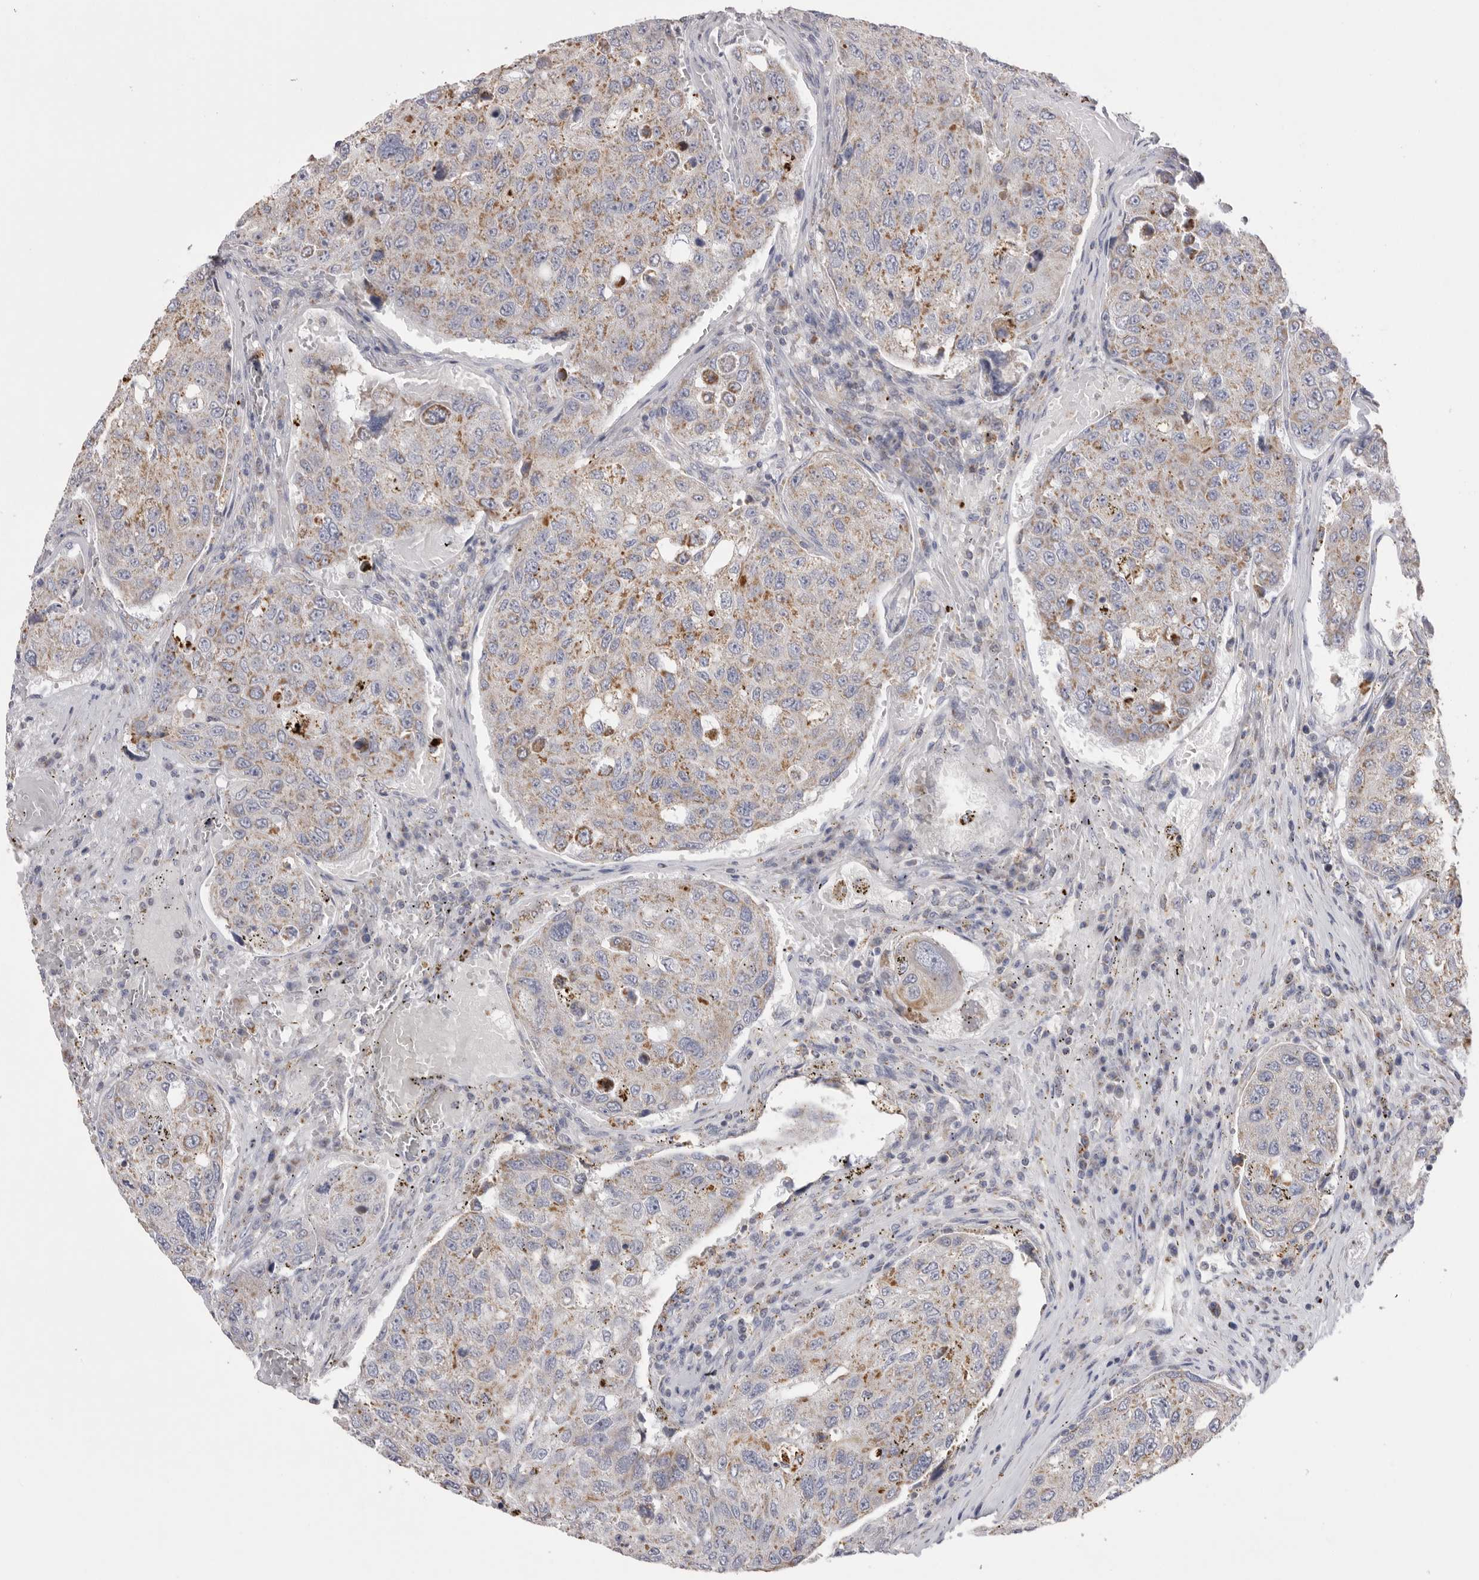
{"staining": {"intensity": "moderate", "quantity": "25%-75%", "location": "cytoplasmic/membranous"}, "tissue": "urothelial cancer", "cell_type": "Tumor cells", "image_type": "cancer", "snomed": [{"axis": "morphology", "description": "Urothelial carcinoma, High grade"}, {"axis": "topography", "description": "Lymph node"}, {"axis": "topography", "description": "Urinary bladder"}], "caption": "Protein analysis of urothelial cancer tissue demonstrates moderate cytoplasmic/membranous staining in approximately 25%-75% of tumor cells. The protein of interest is shown in brown color, while the nuclei are stained blue.", "gene": "VDAC3", "patient": {"sex": "male", "age": 51}}